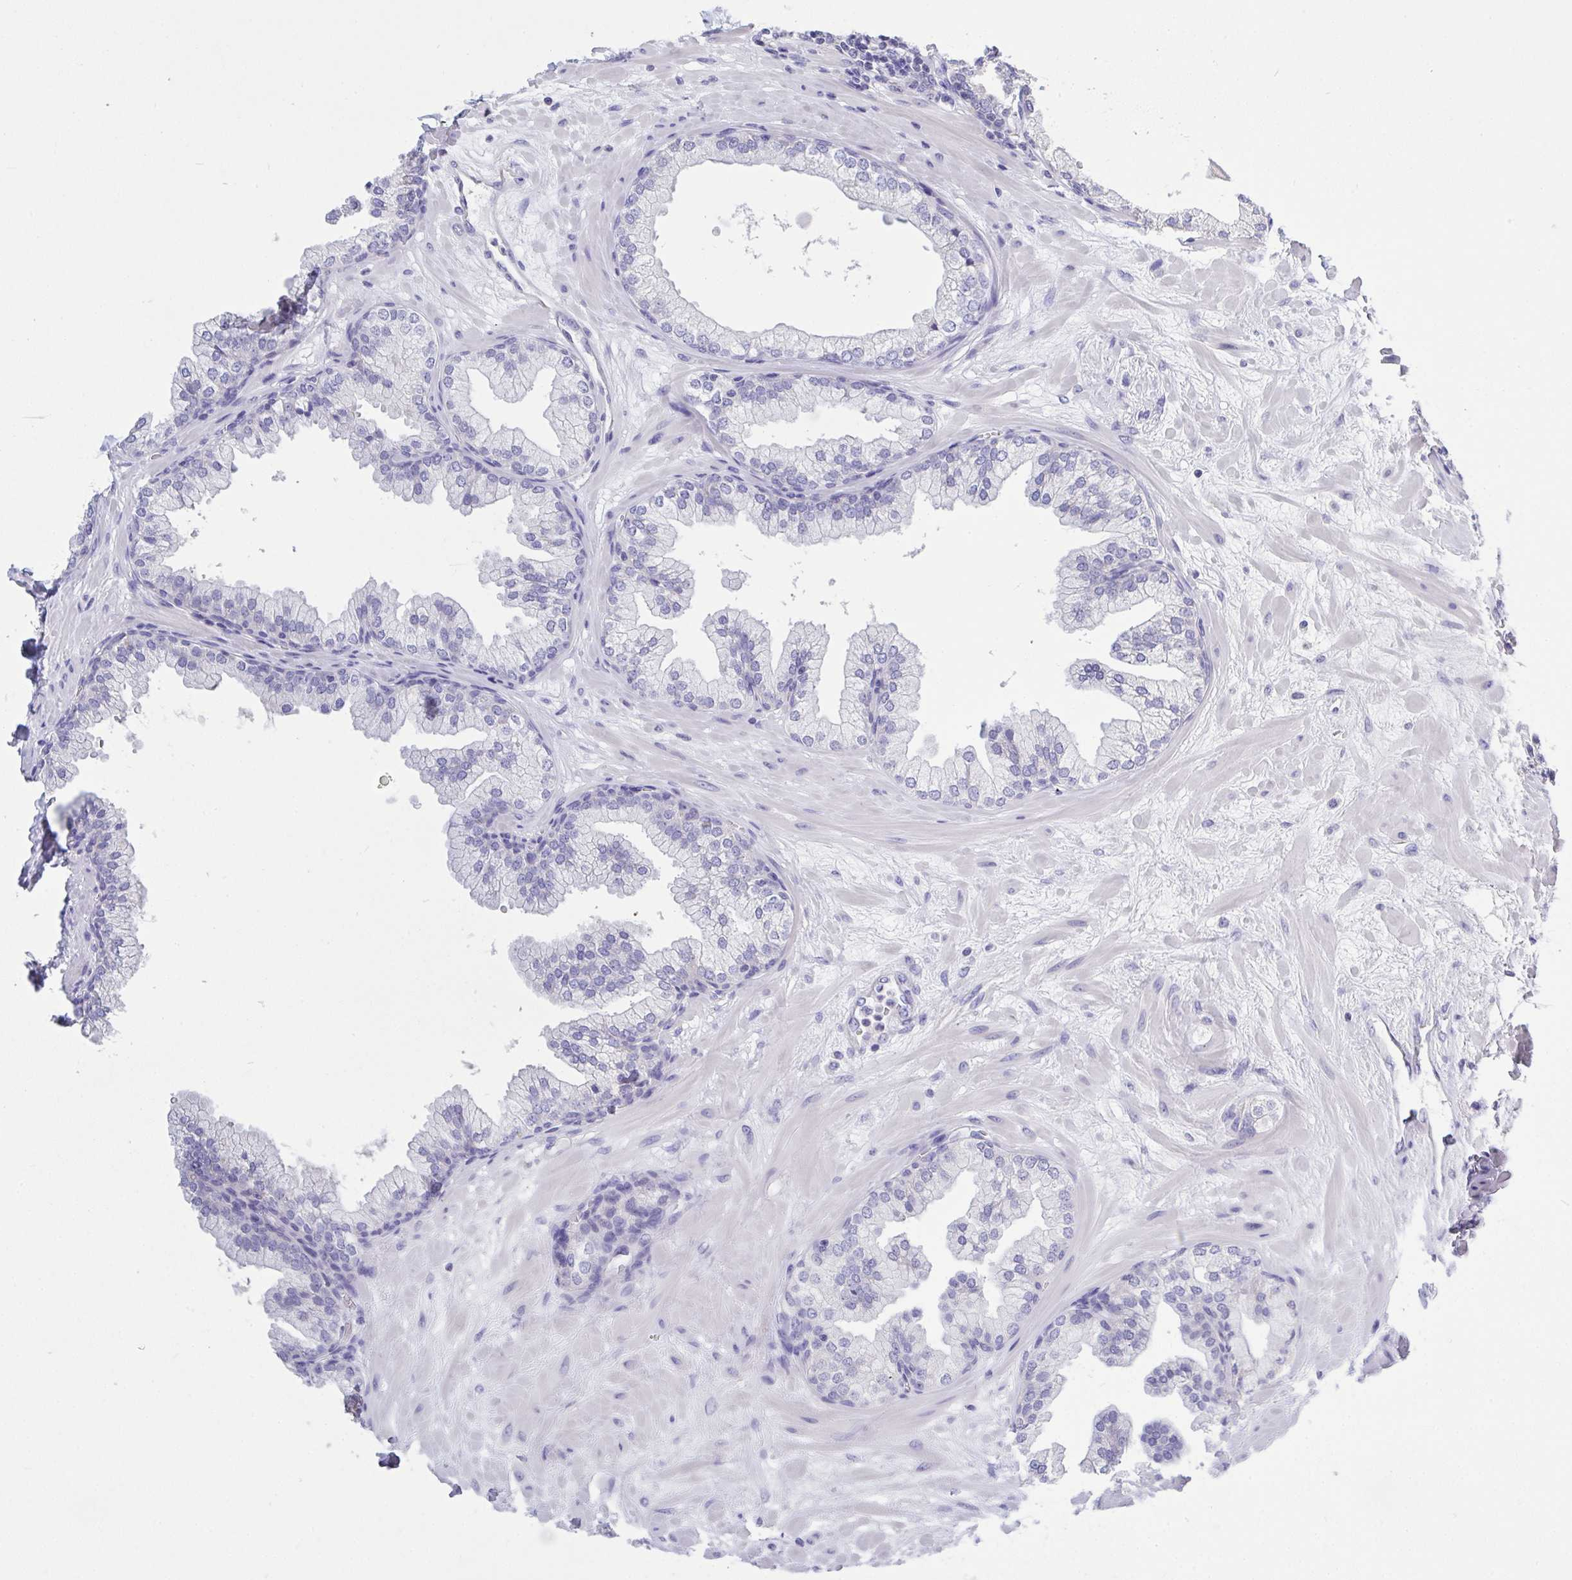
{"staining": {"intensity": "negative", "quantity": "none", "location": "none"}, "tissue": "prostate", "cell_type": "Glandular cells", "image_type": "normal", "snomed": [{"axis": "morphology", "description": "Normal tissue, NOS"}, {"axis": "topography", "description": "Prostate"}, {"axis": "topography", "description": "Peripheral nerve tissue"}], "caption": "There is no significant positivity in glandular cells of prostate.", "gene": "LRRC58", "patient": {"sex": "male", "age": 61}}